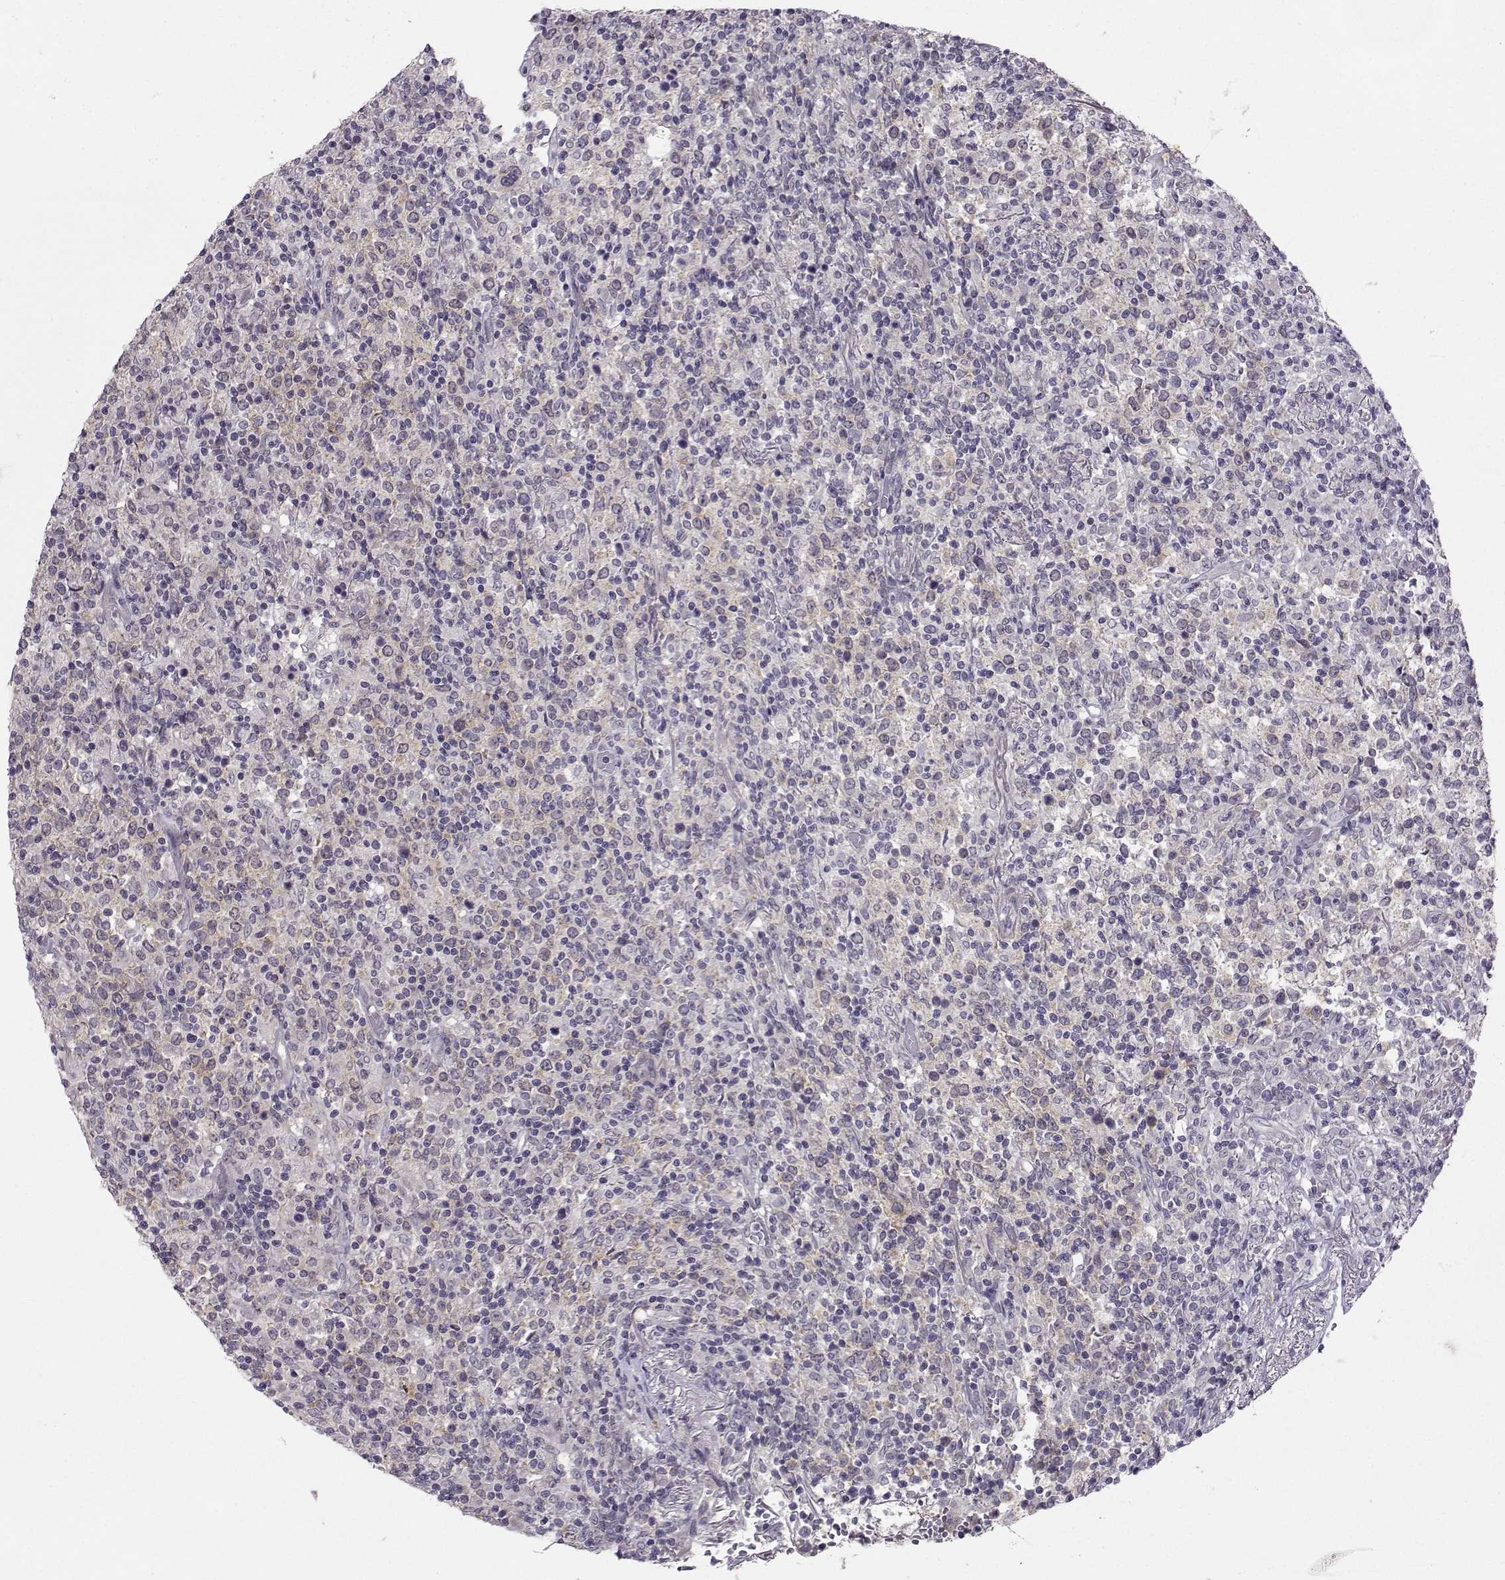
{"staining": {"intensity": "negative", "quantity": "none", "location": "none"}, "tissue": "lymphoma", "cell_type": "Tumor cells", "image_type": "cancer", "snomed": [{"axis": "morphology", "description": "Malignant lymphoma, non-Hodgkin's type, High grade"}, {"axis": "topography", "description": "Lung"}], "caption": "Tumor cells show no significant protein positivity in malignant lymphoma, non-Hodgkin's type (high-grade).", "gene": "DDX20", "patient": {"sex": "male", "age": 79}}